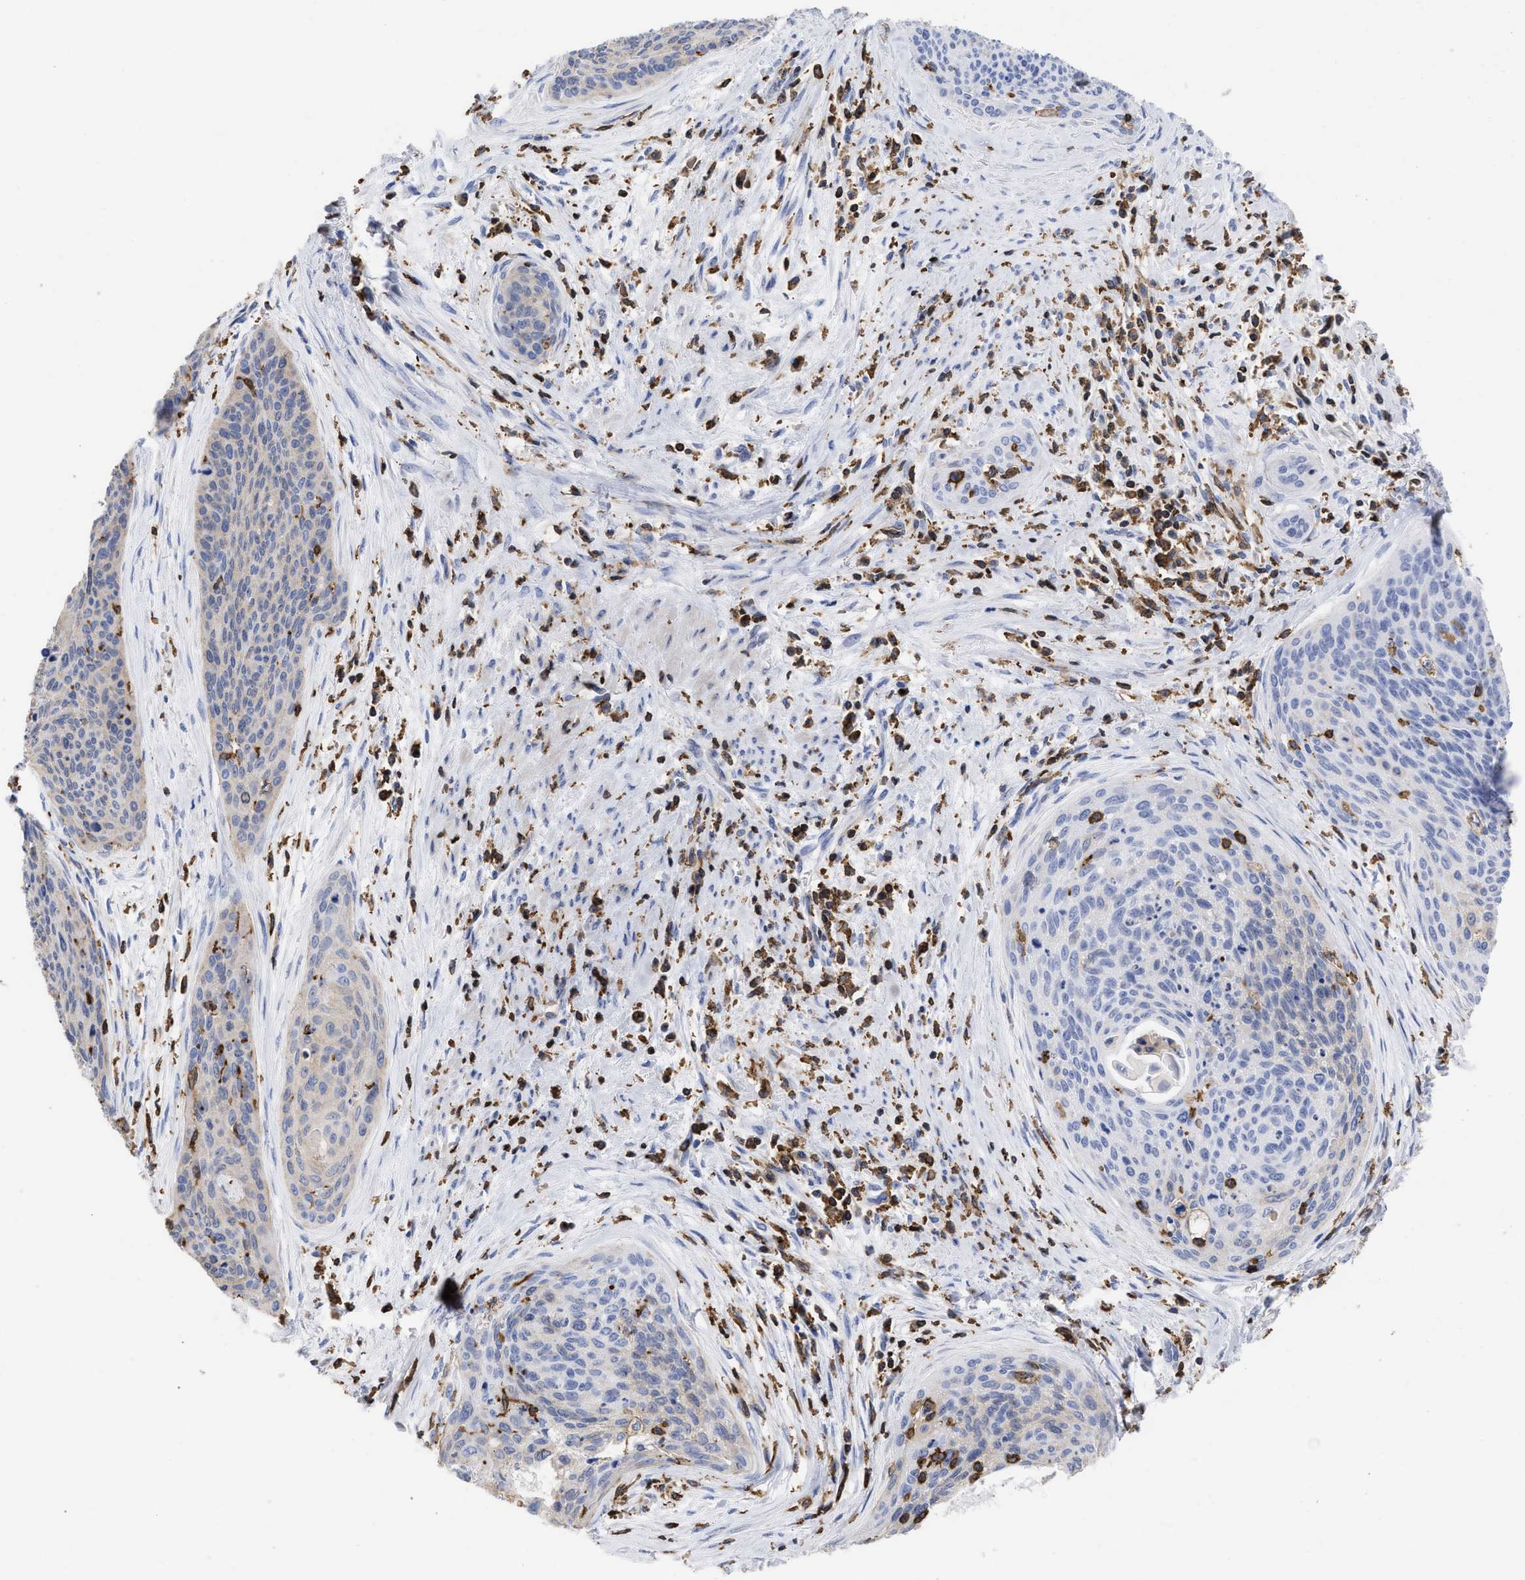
{"staining": {"intensity": "weak", "quantity": "<25%", "location": "cytoplasmic/membranous"}, "tissue": "cervical cancer", "cell_type": "Tumor cells", "image_type": "cancer", "snomed": [{"axis": "morphology", "description": "Squamous cell carcinoma, NOS"}, {"axis": "topography", "description": "Cervix"}], "caption": "Immunohistochemistry (IHC) of human cervical cancer (squamous cell carcinoma) demonstrates no positivity in tumor cells. (Immunohistochemistry (IHC), brightfield microscopy, high magnification).", "gene": "HCLS1", "patient": {"sex": "female", "age": 55}}